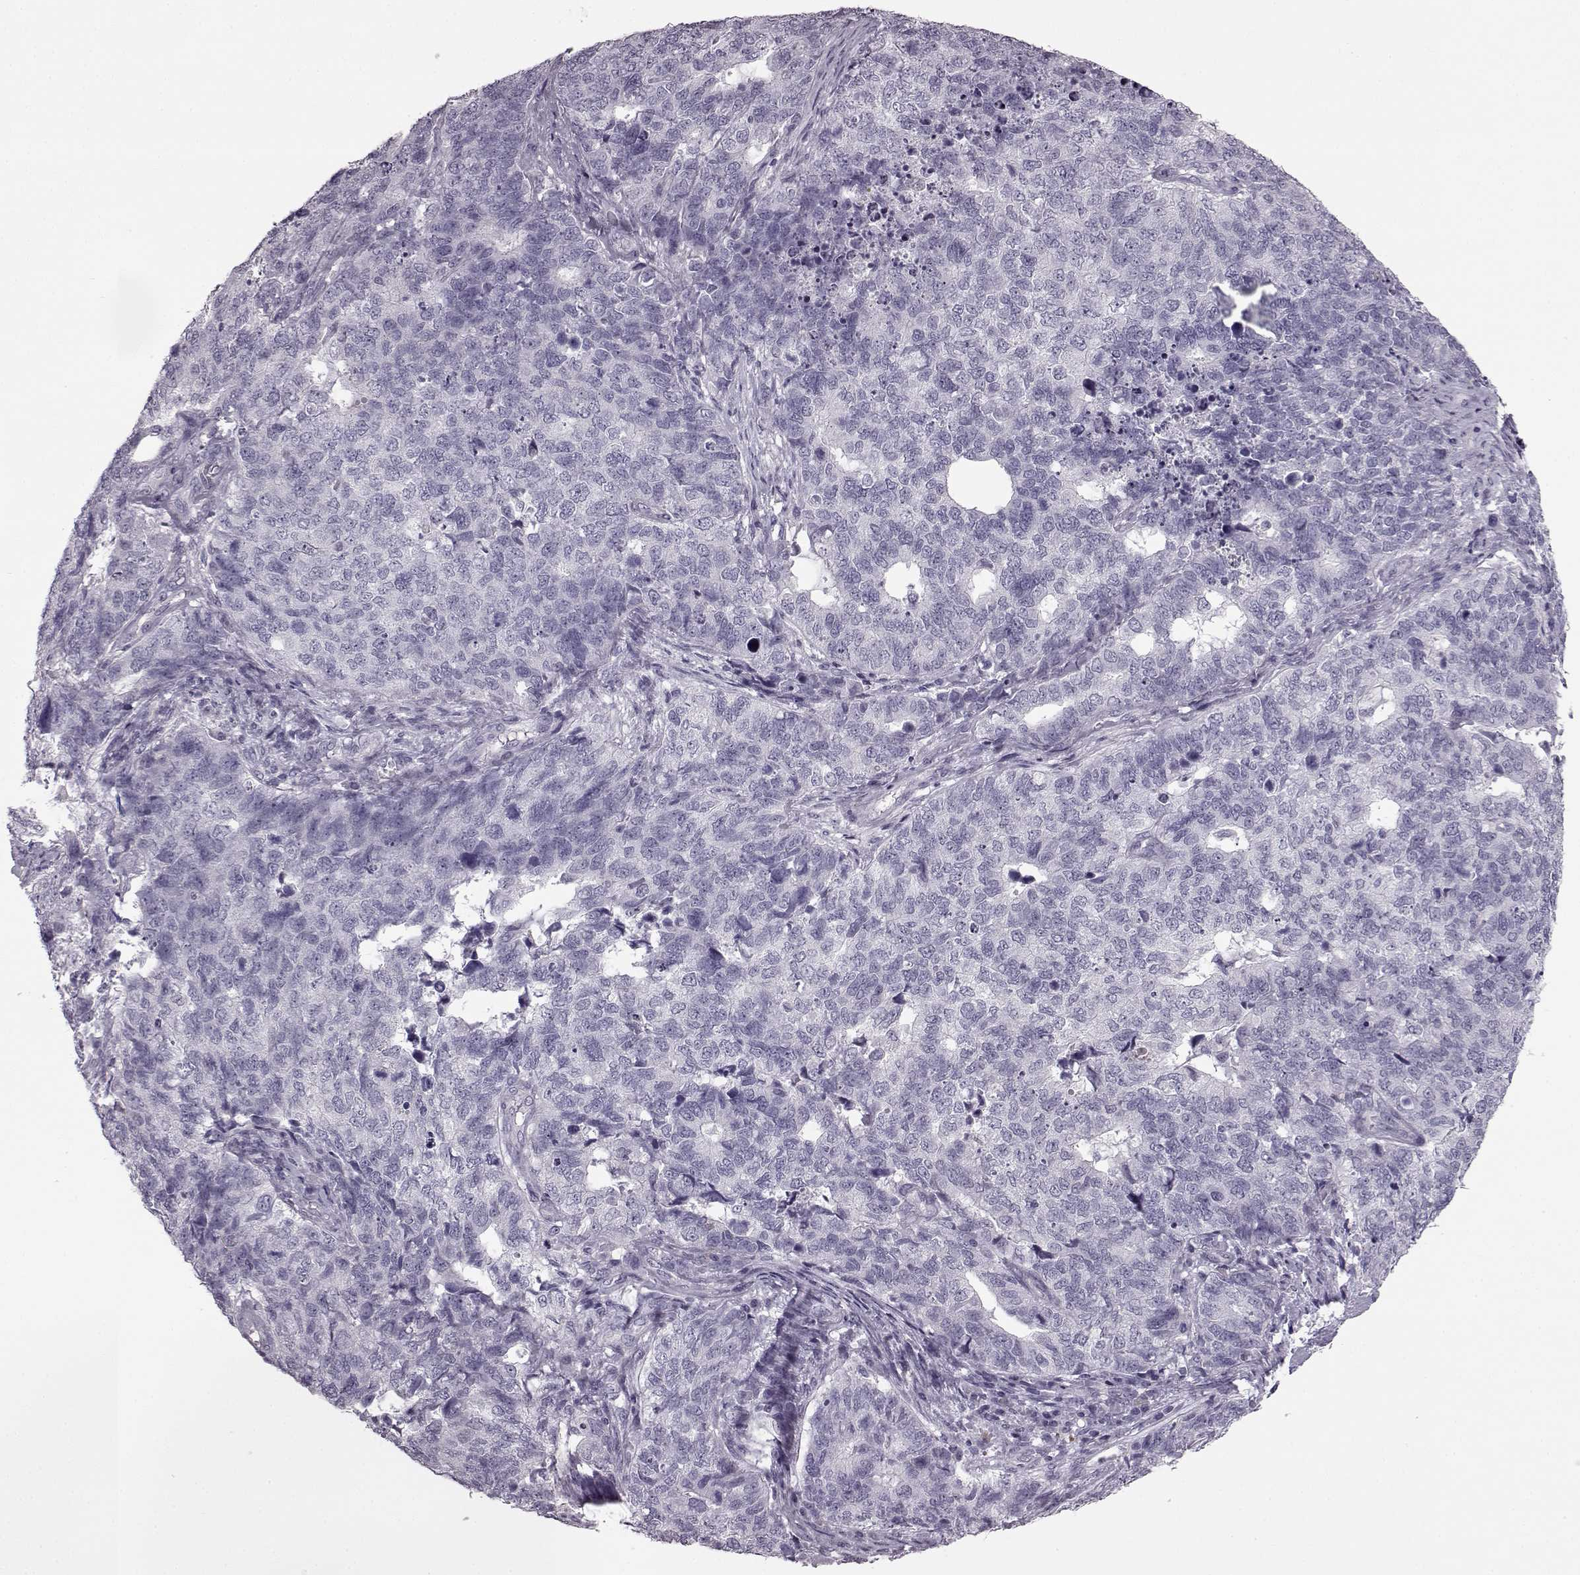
{"staining": {"intensity": "negative", "quantity": "none", "location": "none"}, "tissue": "cervical cancer", "cell_type": "Tumor cells", "image_type": "cancer", "snomed": [{"axis": "morphology", "description": "Squamous cell carcinoma, NOS"}, {"axis": "topography", "description": "Cervix"}], "caption": "Immunohistochemistry image of neoplastic tissue: cervical cancer stained with DAB exhibits no significant protein positivity in tumor cells.", "gene": "PRPH2", "patient": {"sex": "female", "age": 63}}